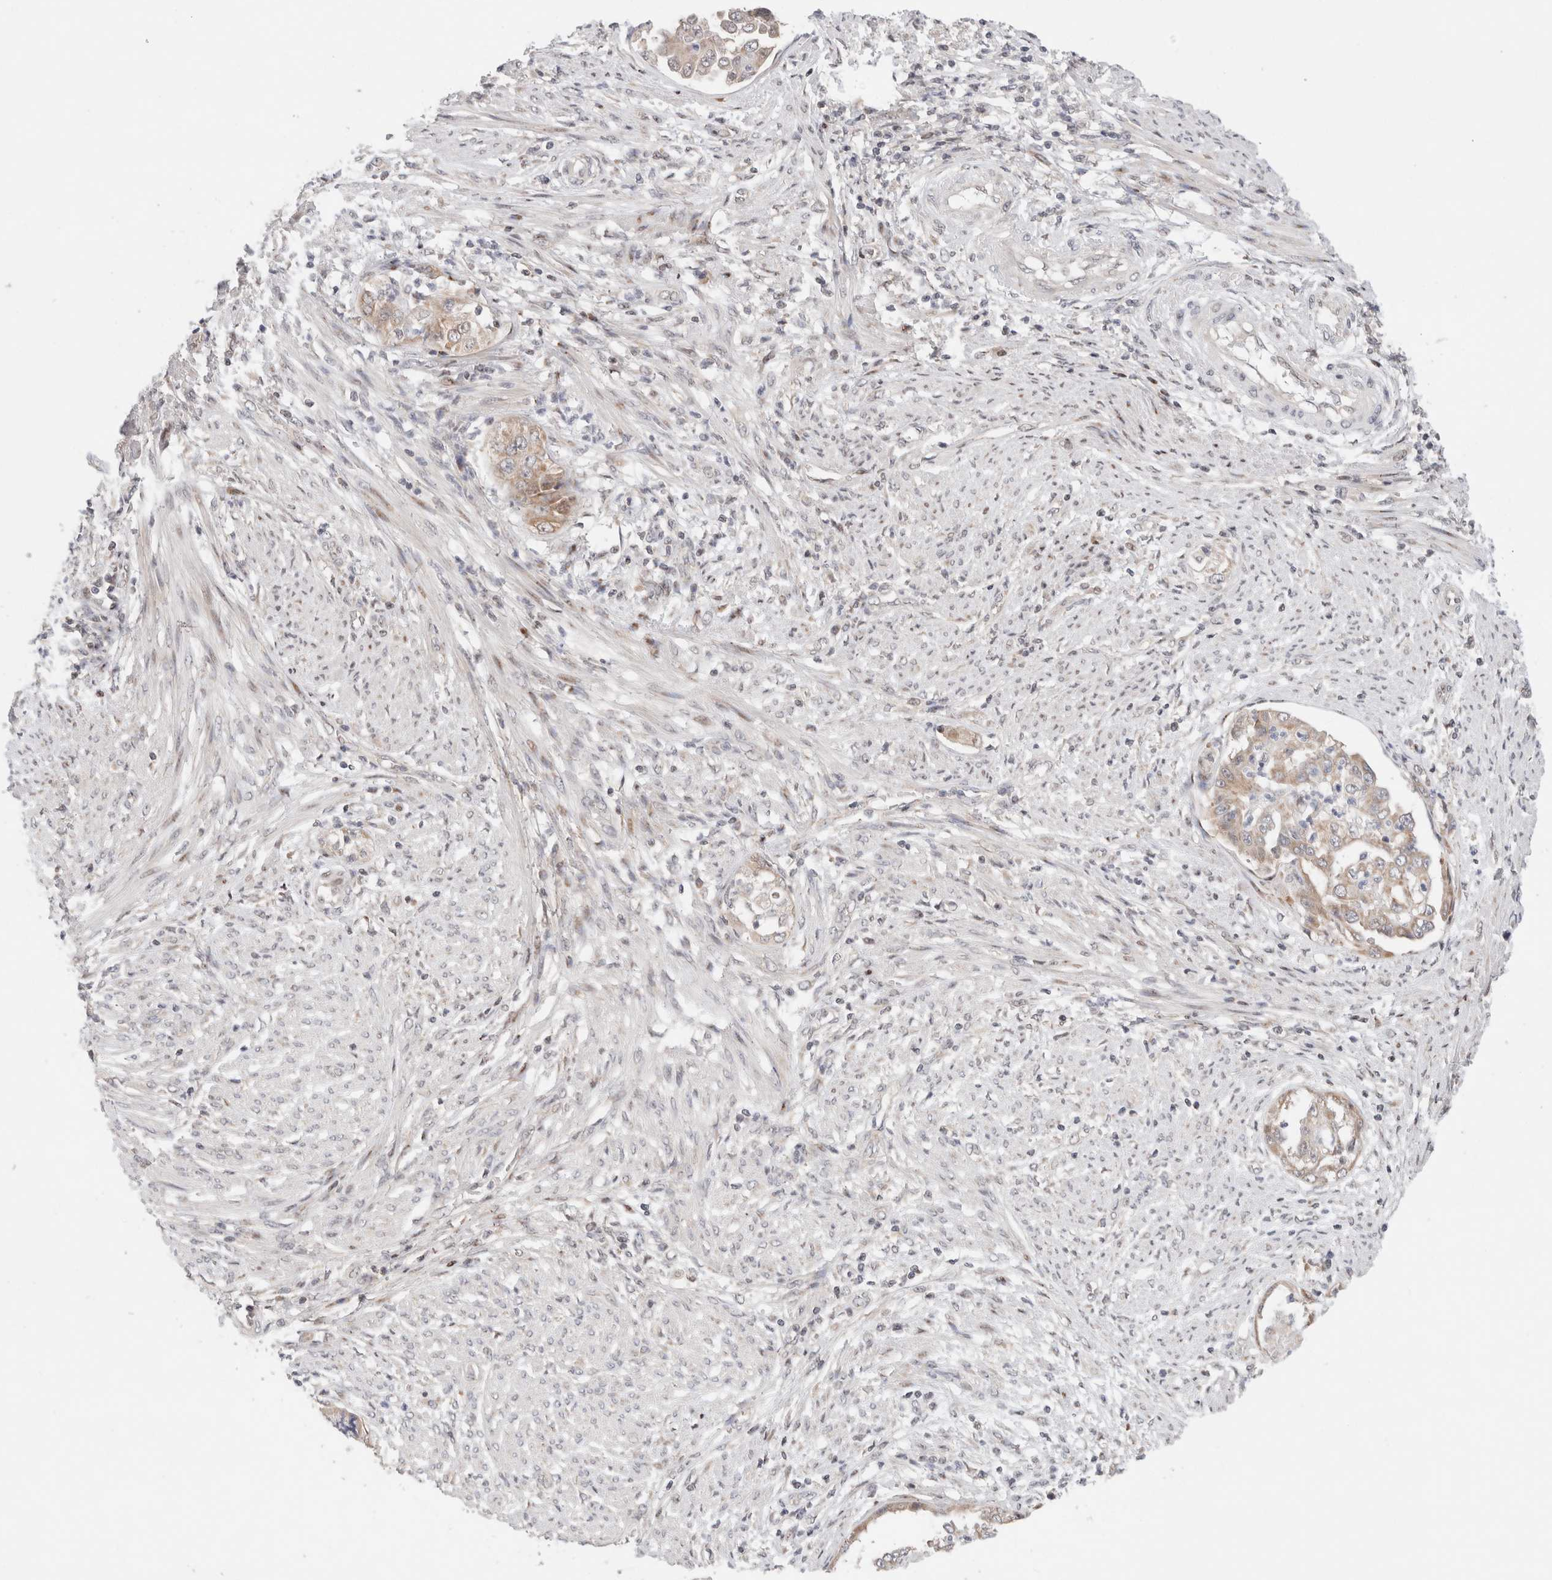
{"staining": {"intensity": "weak", "quantity": ">75%", "location": "cytoplasmic/membranous"}, "tissue": "endometrial cancer", "cell_type": "Tumor cells", "image_type": "cancer", "snomed": [{"axis": "morphology", "description": "Adenocarcinoma, NOS"}, {"axis": "topography", "description": "Endometrium"}], "caption": "High-power microscopy captured an IHC micrograph of endometrial adenocarcinoma, revealing weak cytoplasmic/membranous staining in about >75% of tumor cells. Ihc stains the protein in brown and the nuclei are stained blue.", "gene": "ERI3", "patient": {"sex": "female", "age": 85}}